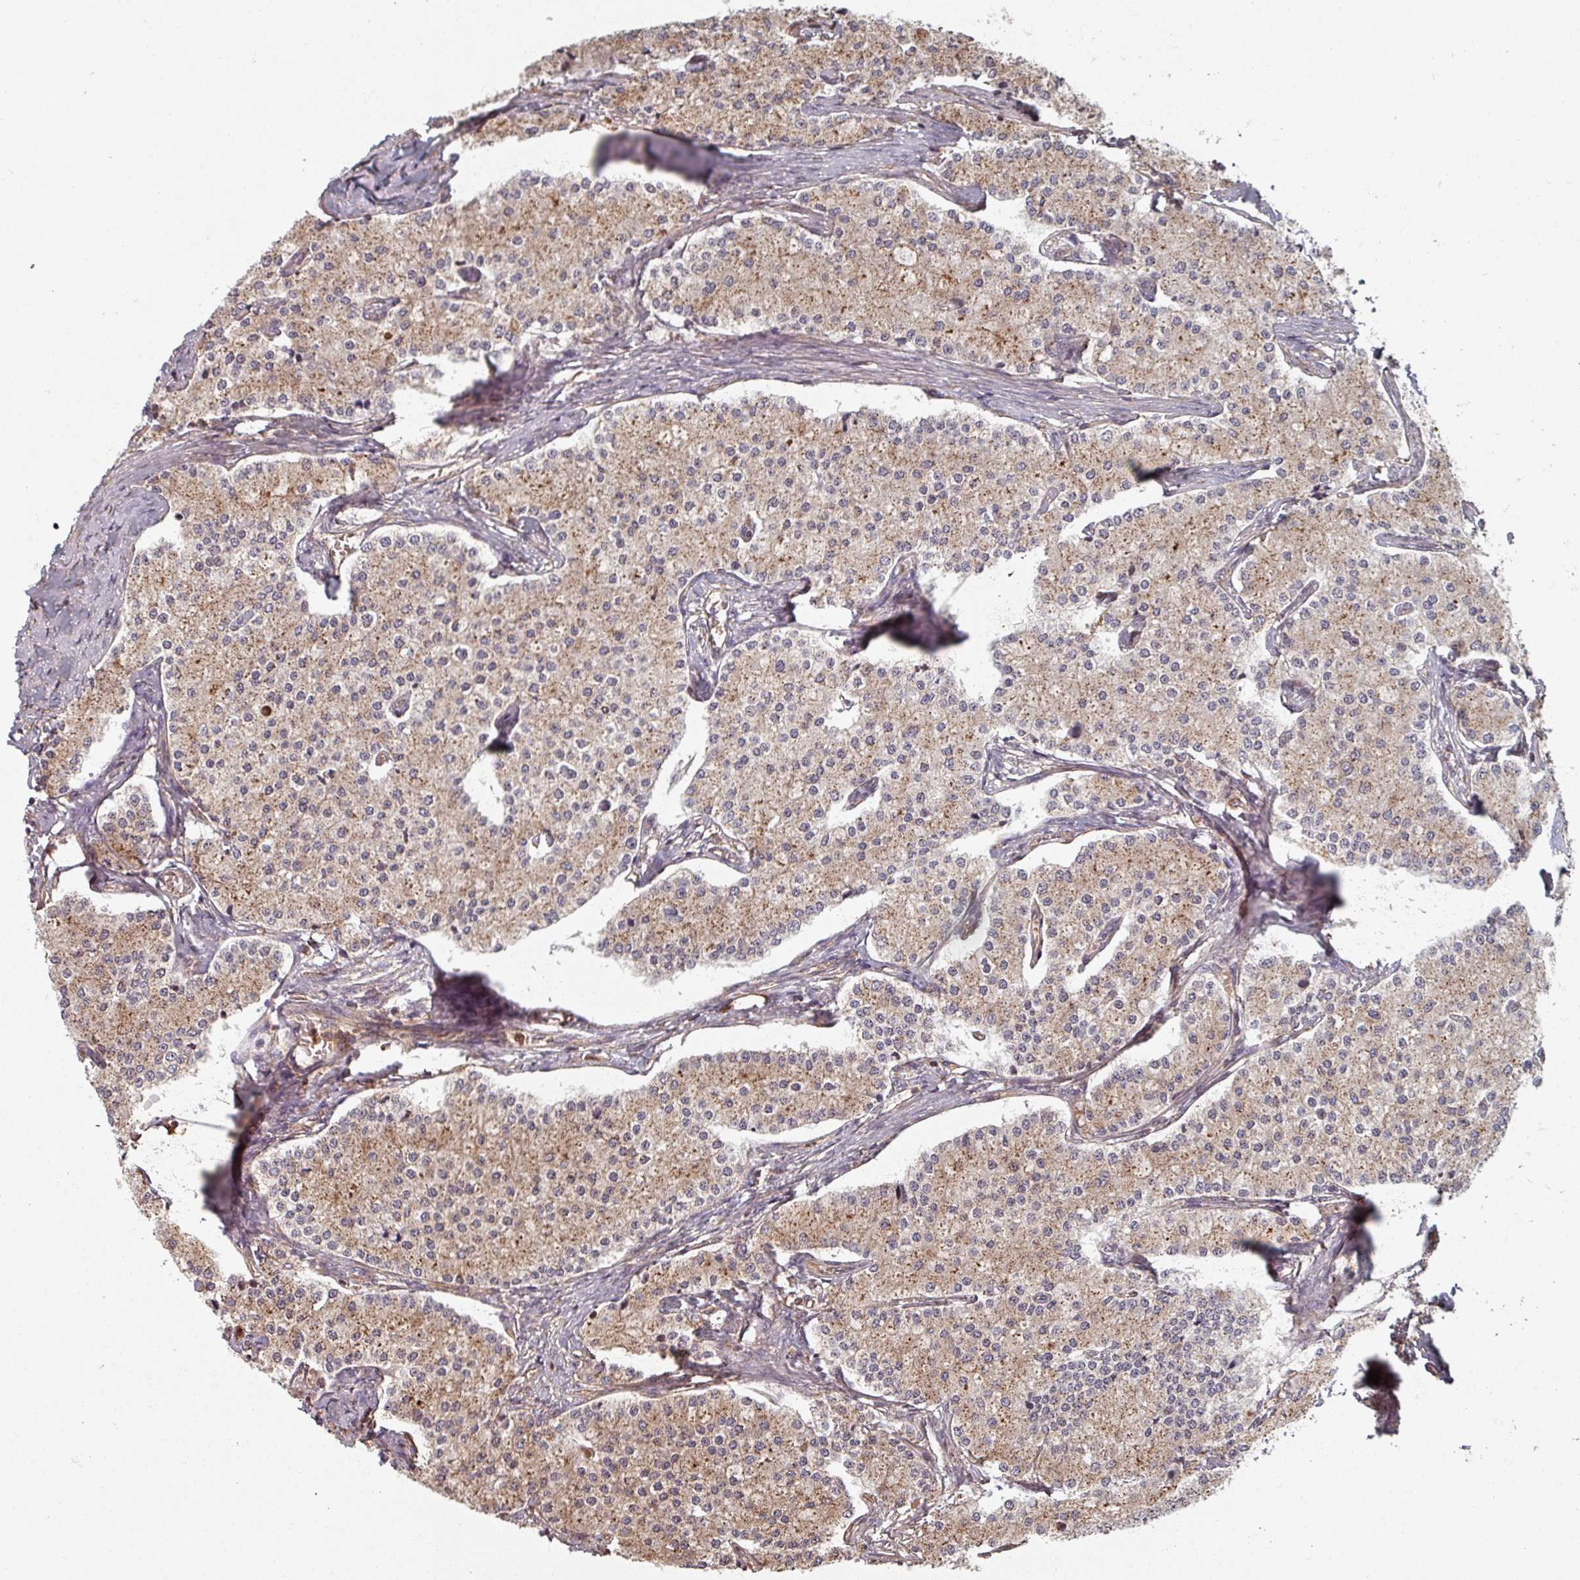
{"staining": {"intensity": "moderate", "quantity": ">75%", "location": "cytoplasmic/membranous"}, "tissue": "carcinoid", "cell_type": "Tumor cells", "image_type": "cancer", "snomed": [{"axis": "morphology", "description": "Carcinoid, malignant, NOS"}, {"axis": "topography", "description": "Colon"}], "caption": "Immunohistochemical staining of human carcinoid (malignant) demonstrates medium levels of moderate cytoplasmic/membranous positivity in about >75% of tumor cells.", "gene": "EID1", "patient": {"sex": "female", "age": 52}}